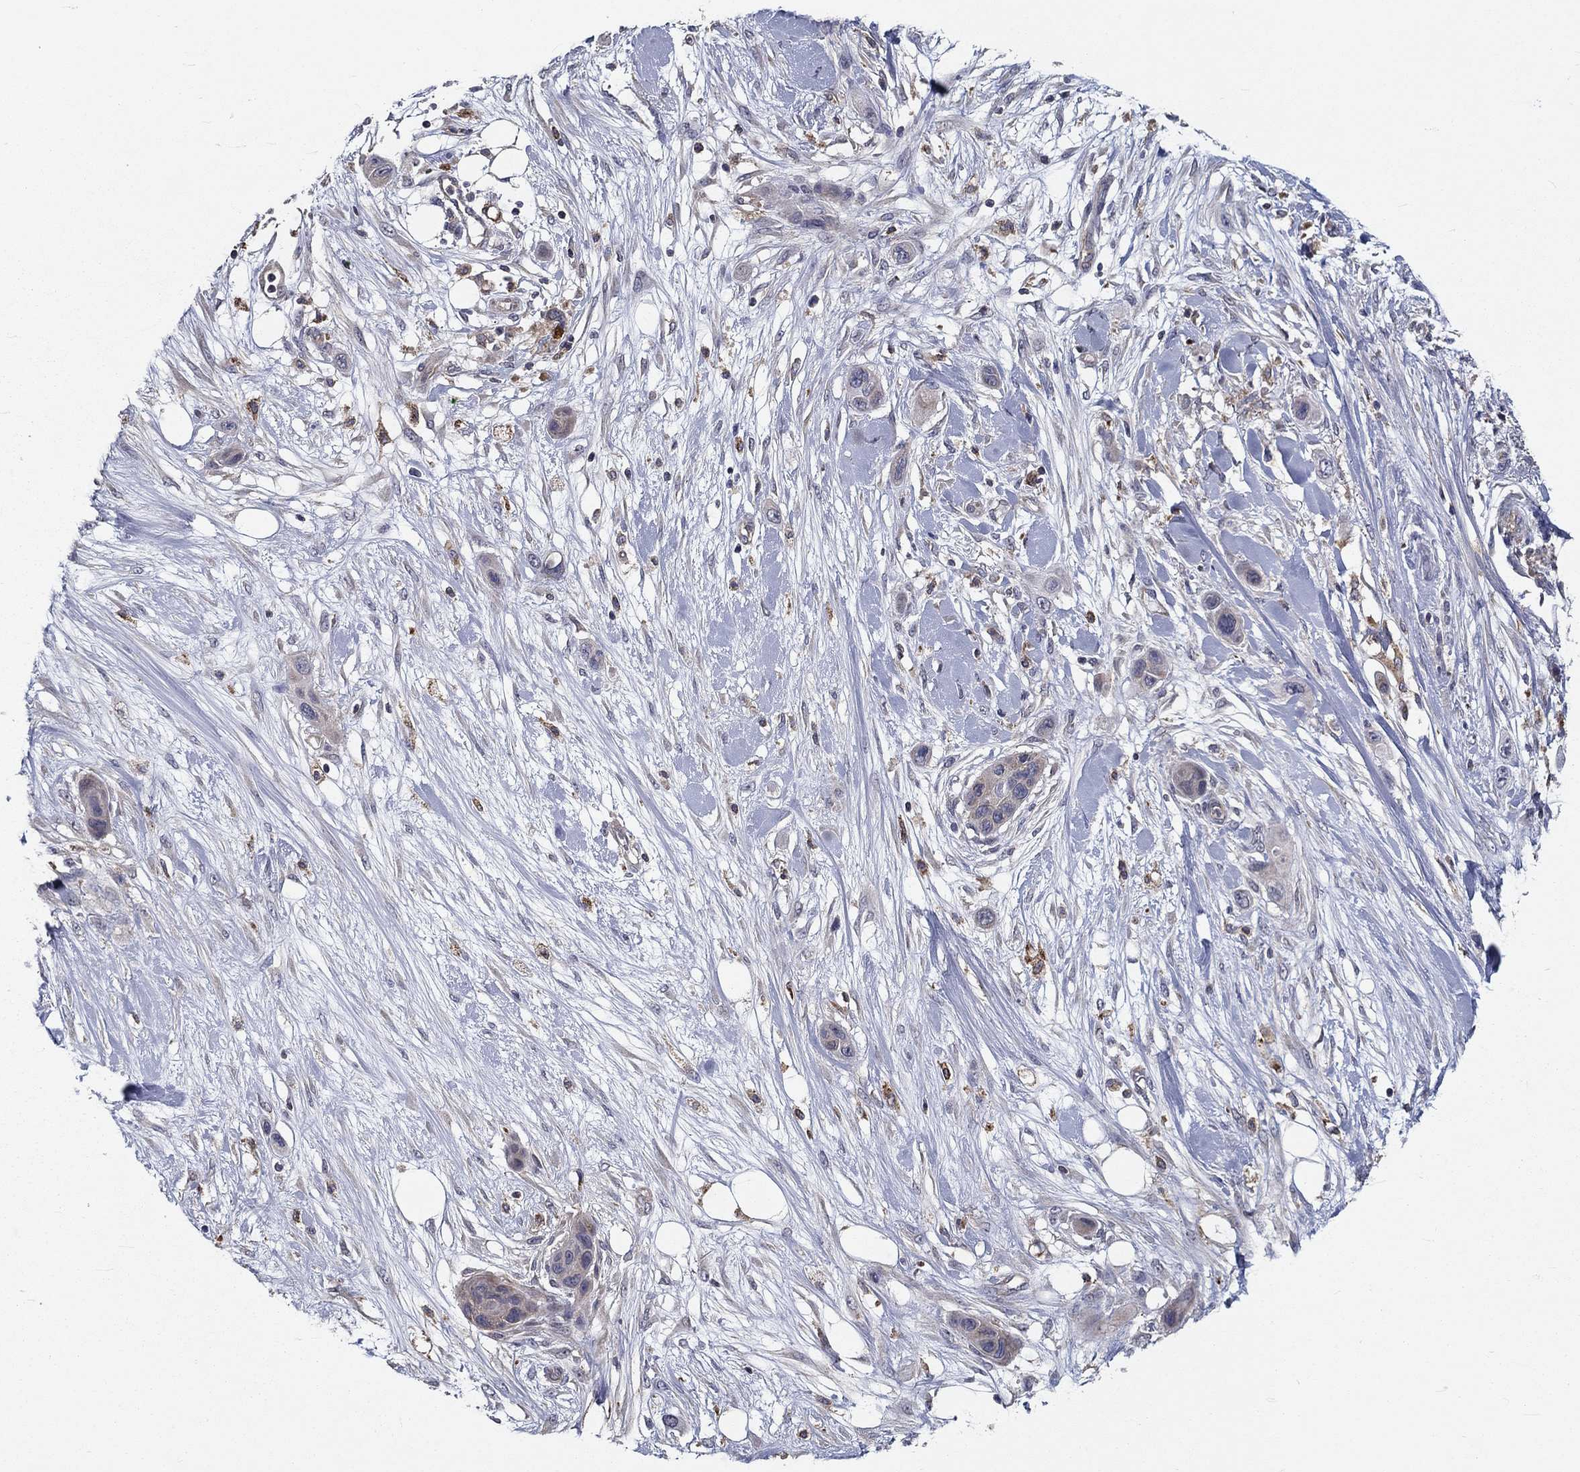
{"staining": {"intensity": "negative", "quantity": "none", "location": "none"}, "tissue": "skin cancer", "cell_type": "Tumor cells", "image_type": "cancer", "snomed": [{"axis": "morphology", "description": "Squamous cell carcinoma, NOS"}, {"axis": "topography", "description": "Skin"}], "caption": "Skin cancer was stained to show a protein in brown. There is no significant positivity in tumor cells.", "gene": "ALDH4A1", "patient": {"sex": "male", "age": 79}}